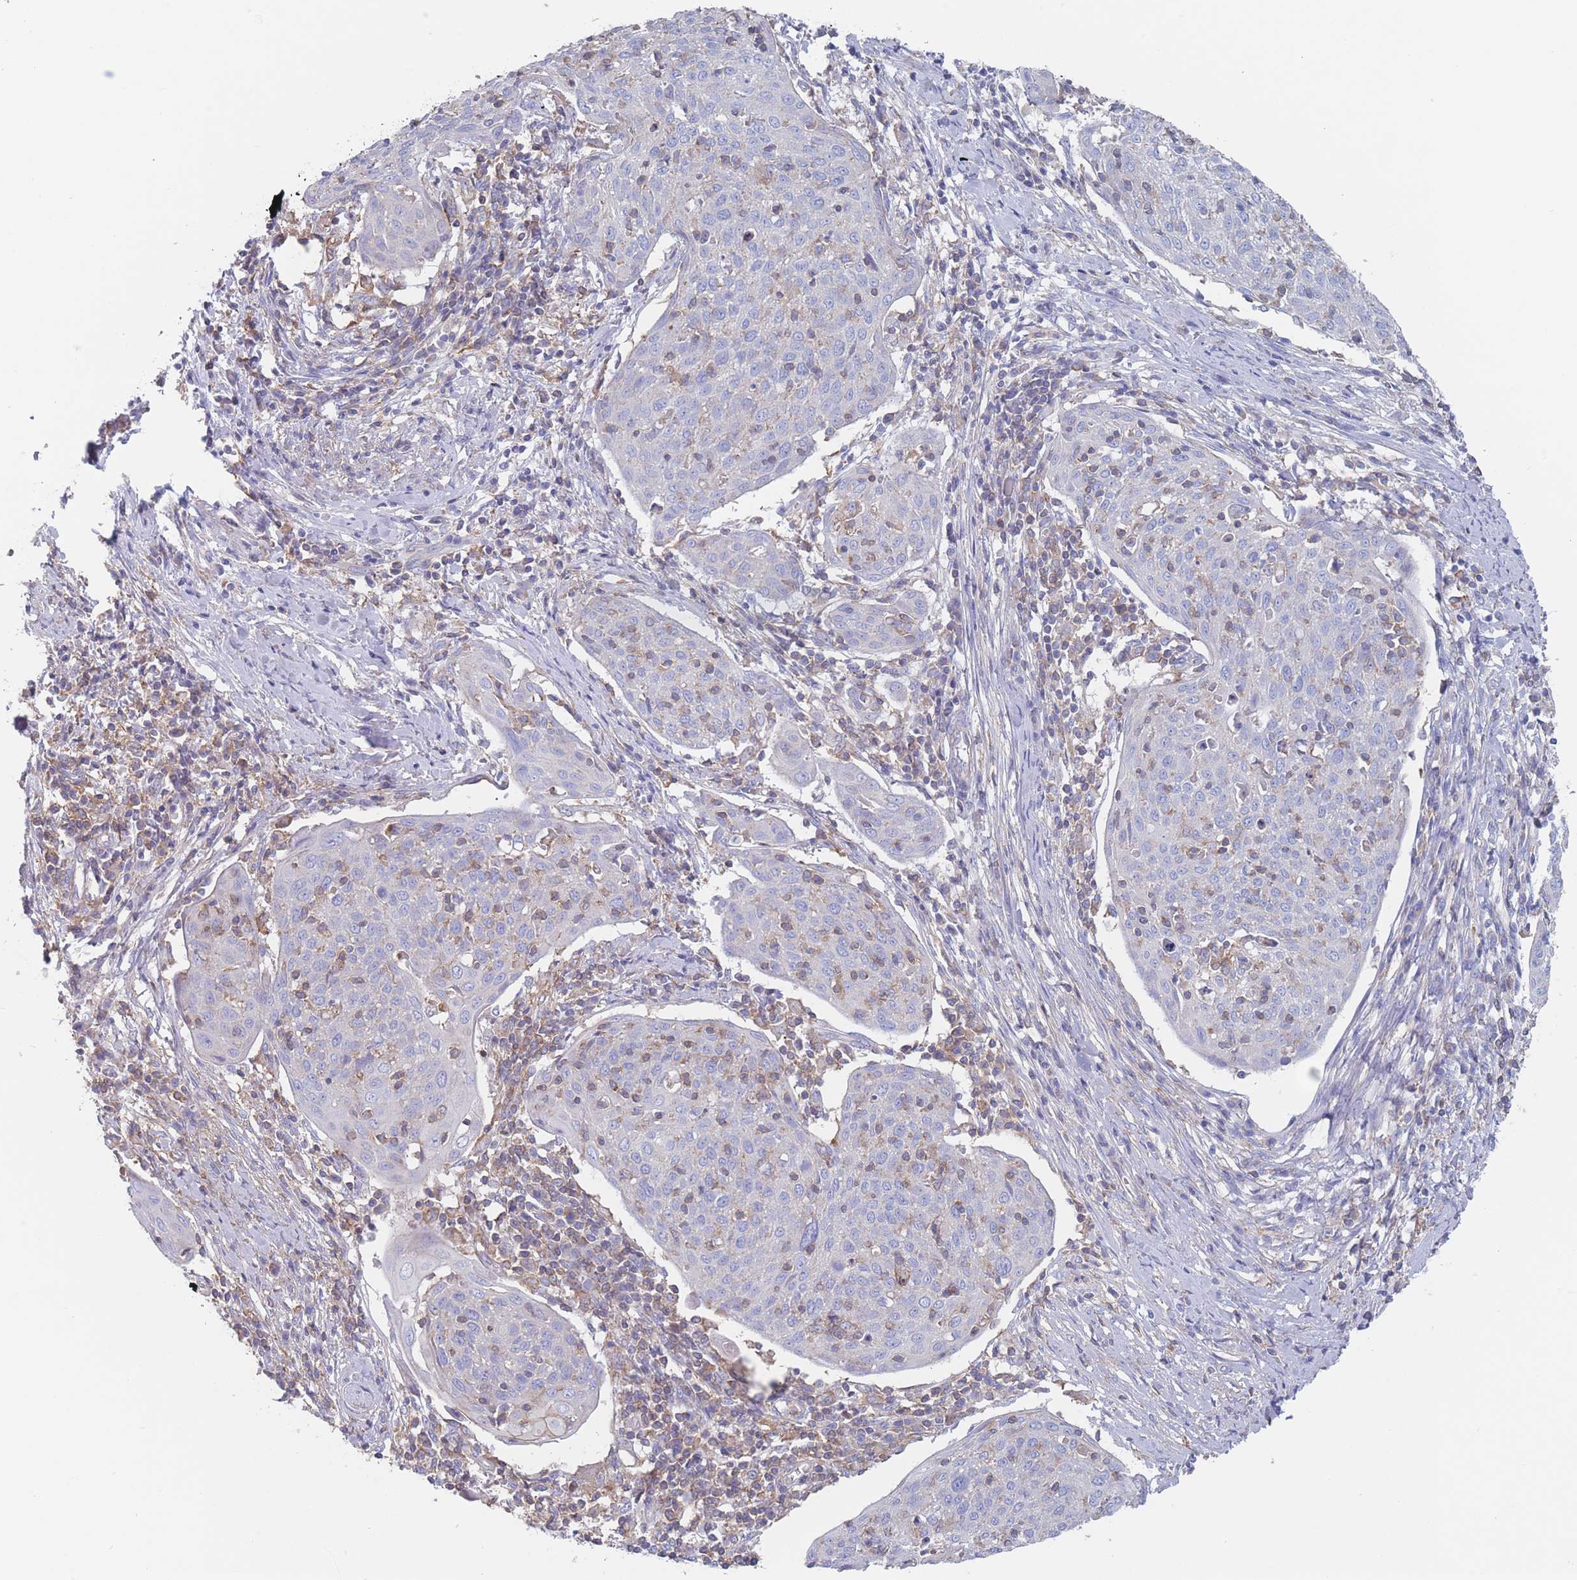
{"staining": {"intensity": "negative", "quantity": "none", "location": "none"}, "tissue": "cervical cancer", "cell_type": "Tumor cells", "image_type": "cancer", "snomed": [{"axis": "morphology", "description": "Squamous cell carcinoma, NOS"}, {"axis": "topography", "description": "Cervix"}], "caption": "This is an IHC image of squamous cell carcinoma (cervical). There is no staining in tumor cells.", "gene": "ADH1A", "patient": {"sex": "female", "age": 67}}